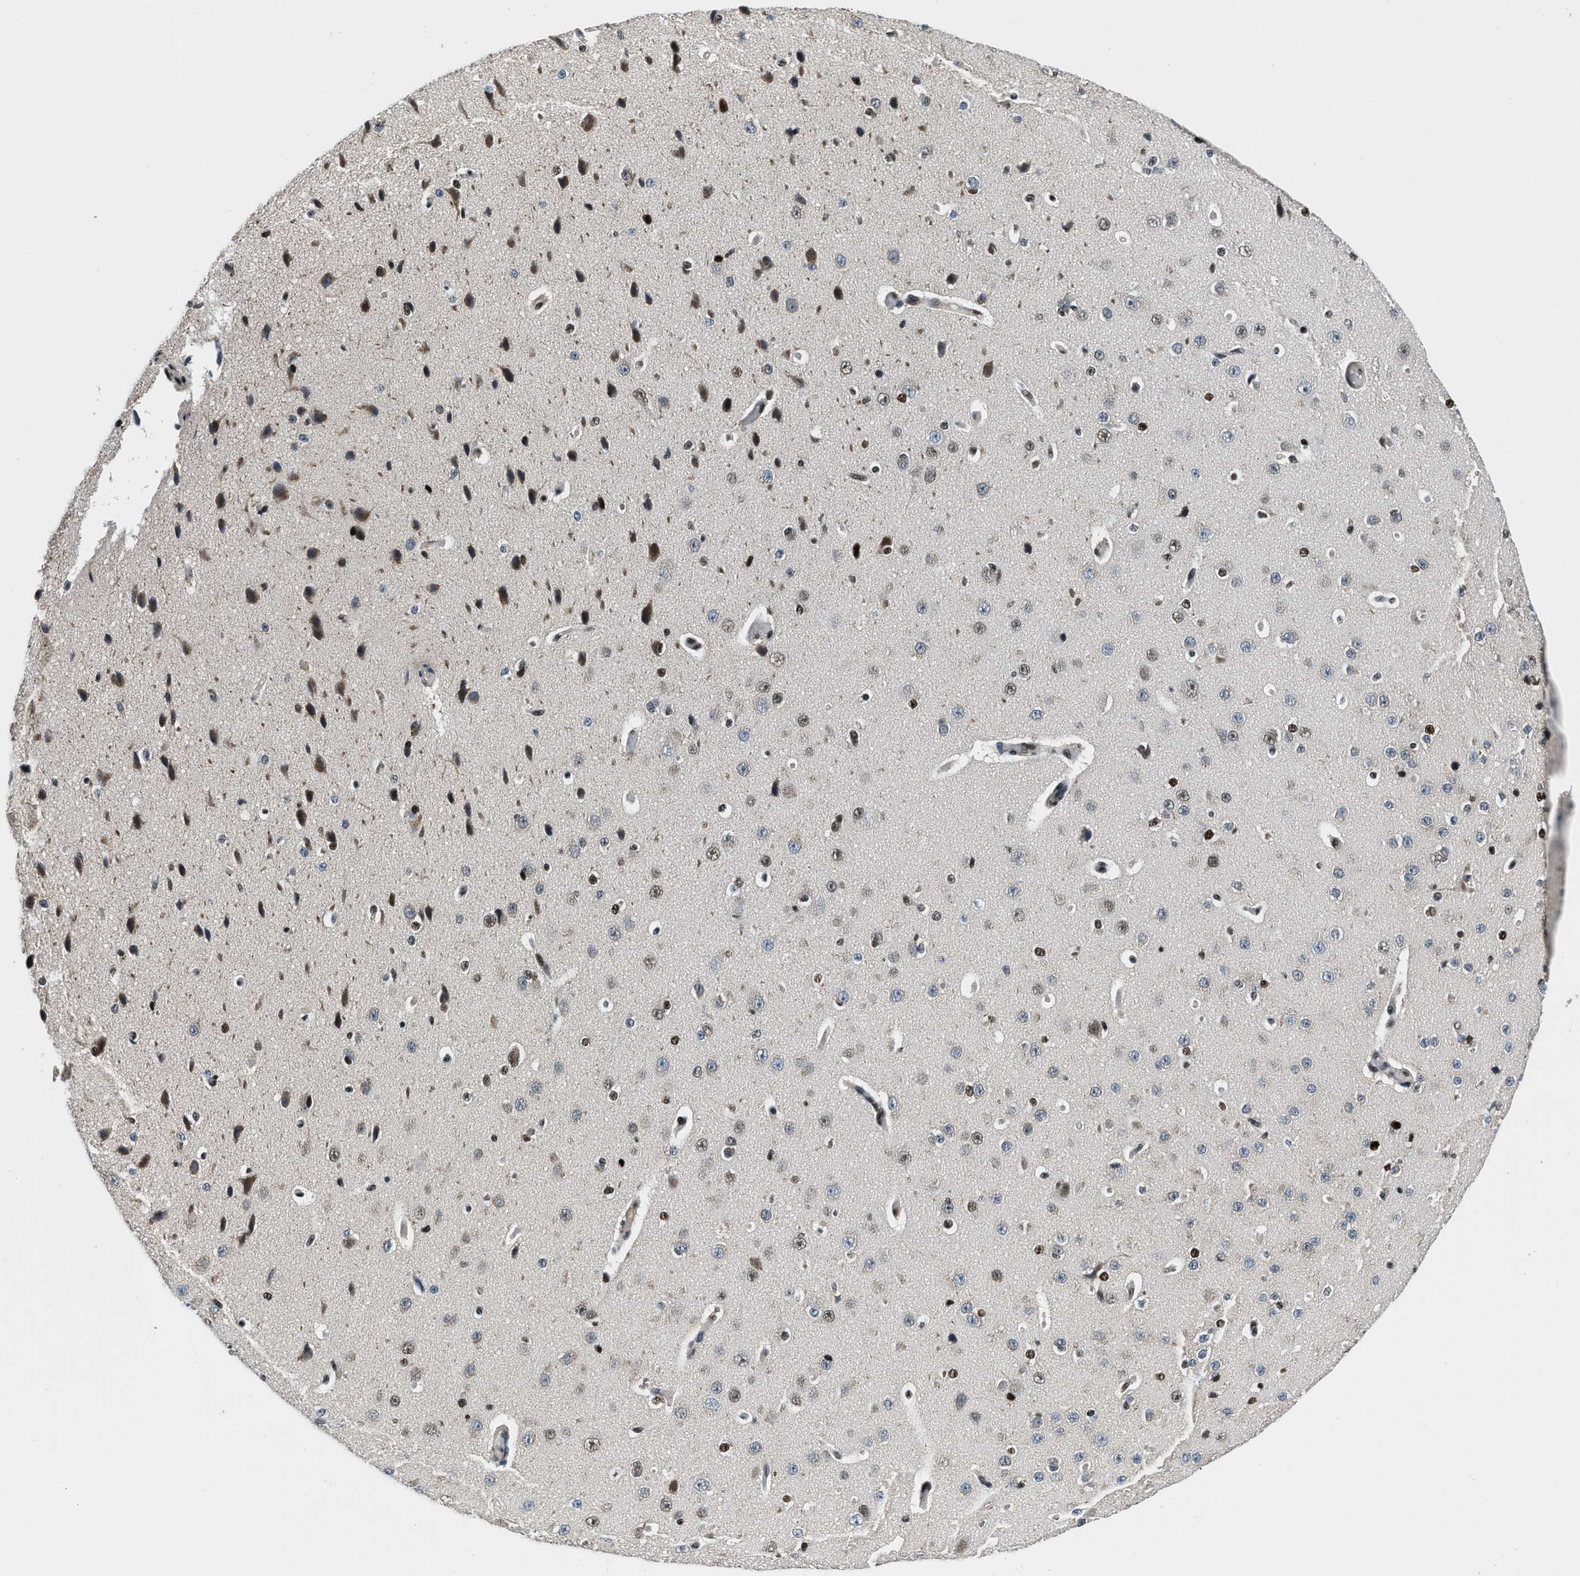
{"staining": {"intensity": "moderate", "quantity": ">75%", "location": "nuclear"}, "tissue": "cerebral cortex", "cell_type": "Endothelial cells", "image_type": "normal", "snomed": [{"axis": "morphology", "description": "Normal tissue, NOS"}, {"axis": "morphology", "description": "Developmental malformation"}, {"axis": "topography", "description": "Cerebral cortex"}], "caption": "This histopathology image demonstrates immunohistochemistry staining of normal cerebral cortex, with medium moderate nuclear positivity in approximately >75% of endothelial cells.", "gene": "KDM3B", "patient": {"sex": "female", "age": 30}}